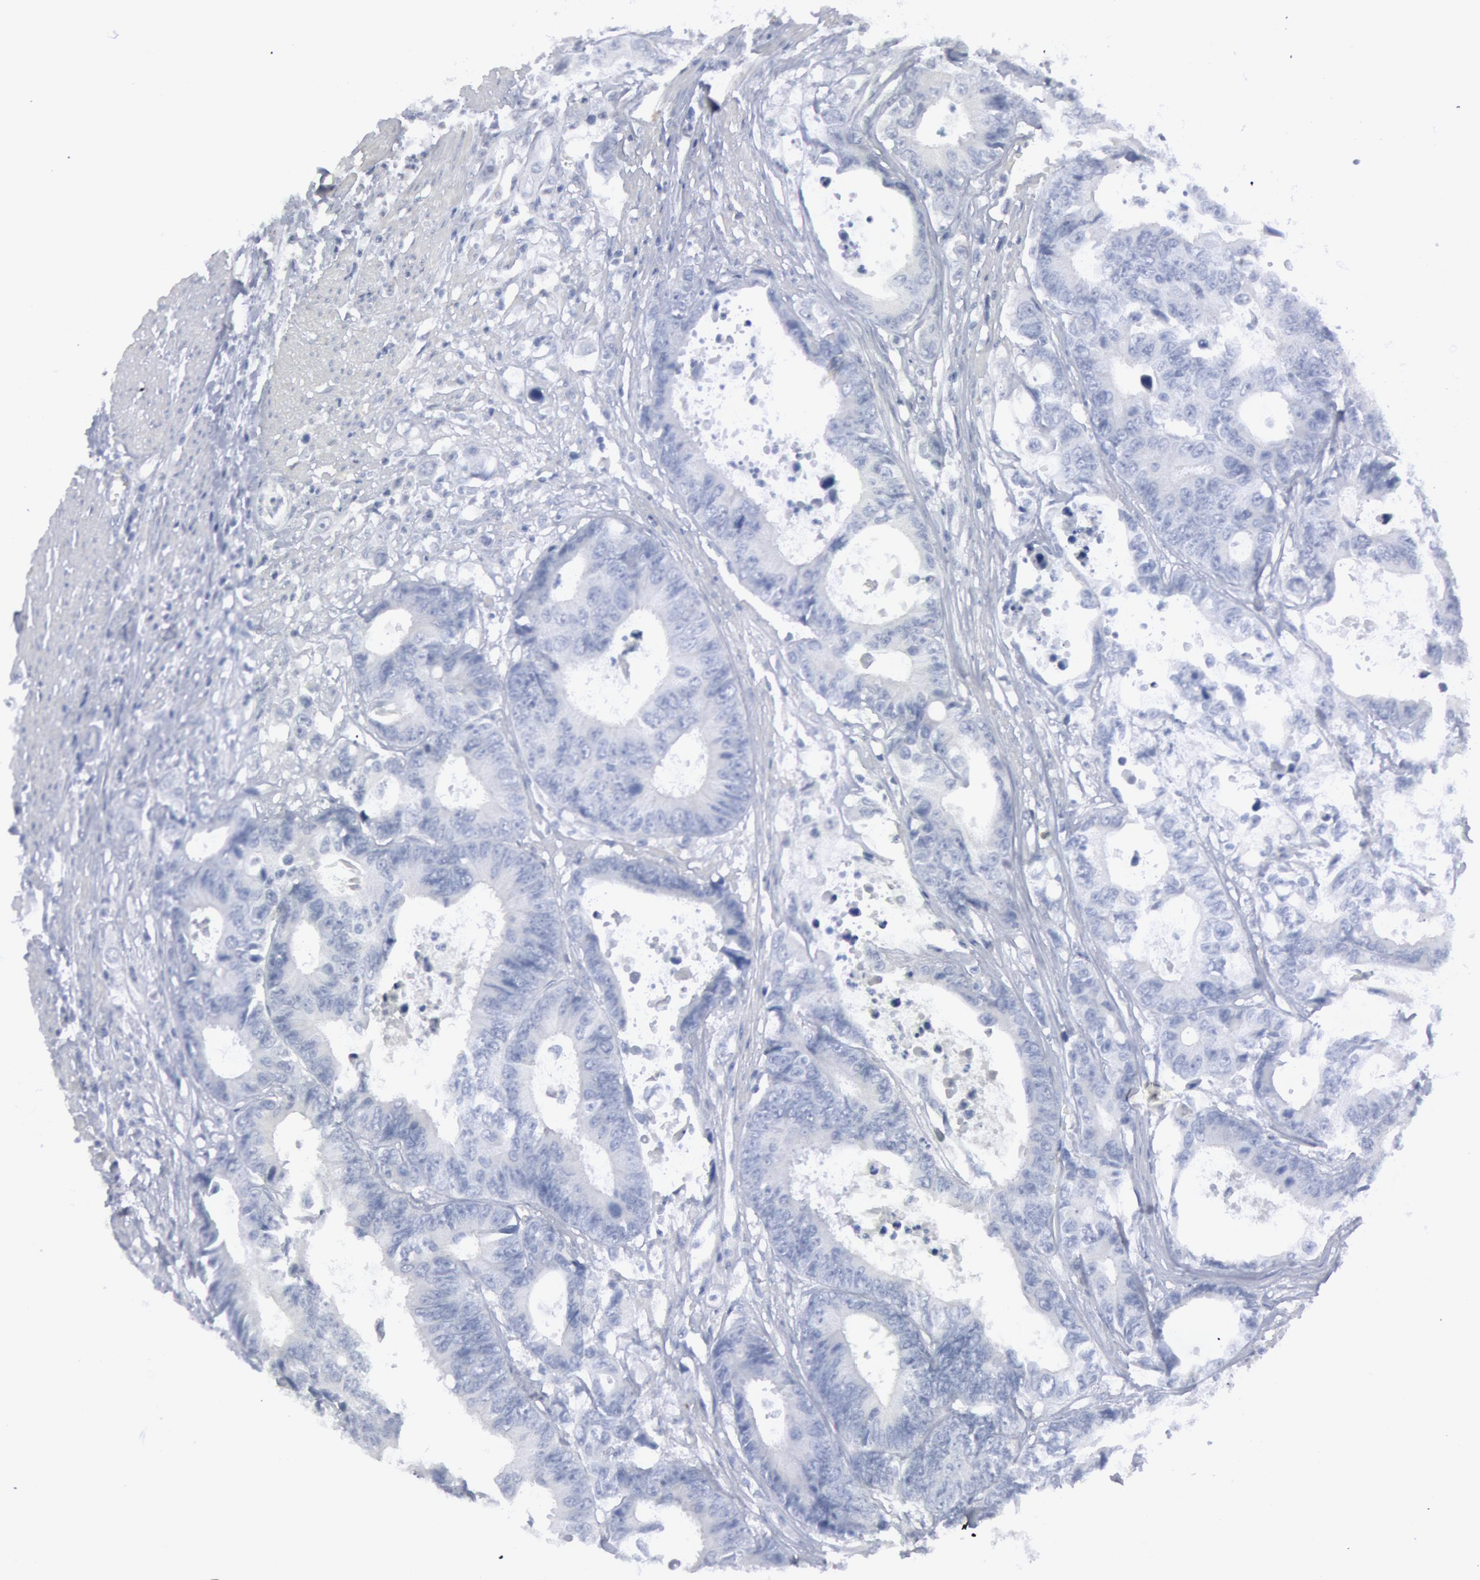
{"staining": {"intensity": "negative", "quantity": "none", "location": "none"}, "tissue": "colorectal cancer", "cell_type": "Tumor cells", "image_type": "cancer", "snomed": [{"axis": "morphology", "description": "Adenocarcinoma, NOS"}, {"axis": "topography", "description": "Rectum"}], "caption": "Immunohistochemical staining of human adenocarcinoma (colorectal) demonstrates no significant expression in tumor cells. (DAB (3,3'-diaminobenzidine) IHC with hematoxylin counter stain).", "gene": "DMC1", "patient": {"sex": "female", "age": 98}}